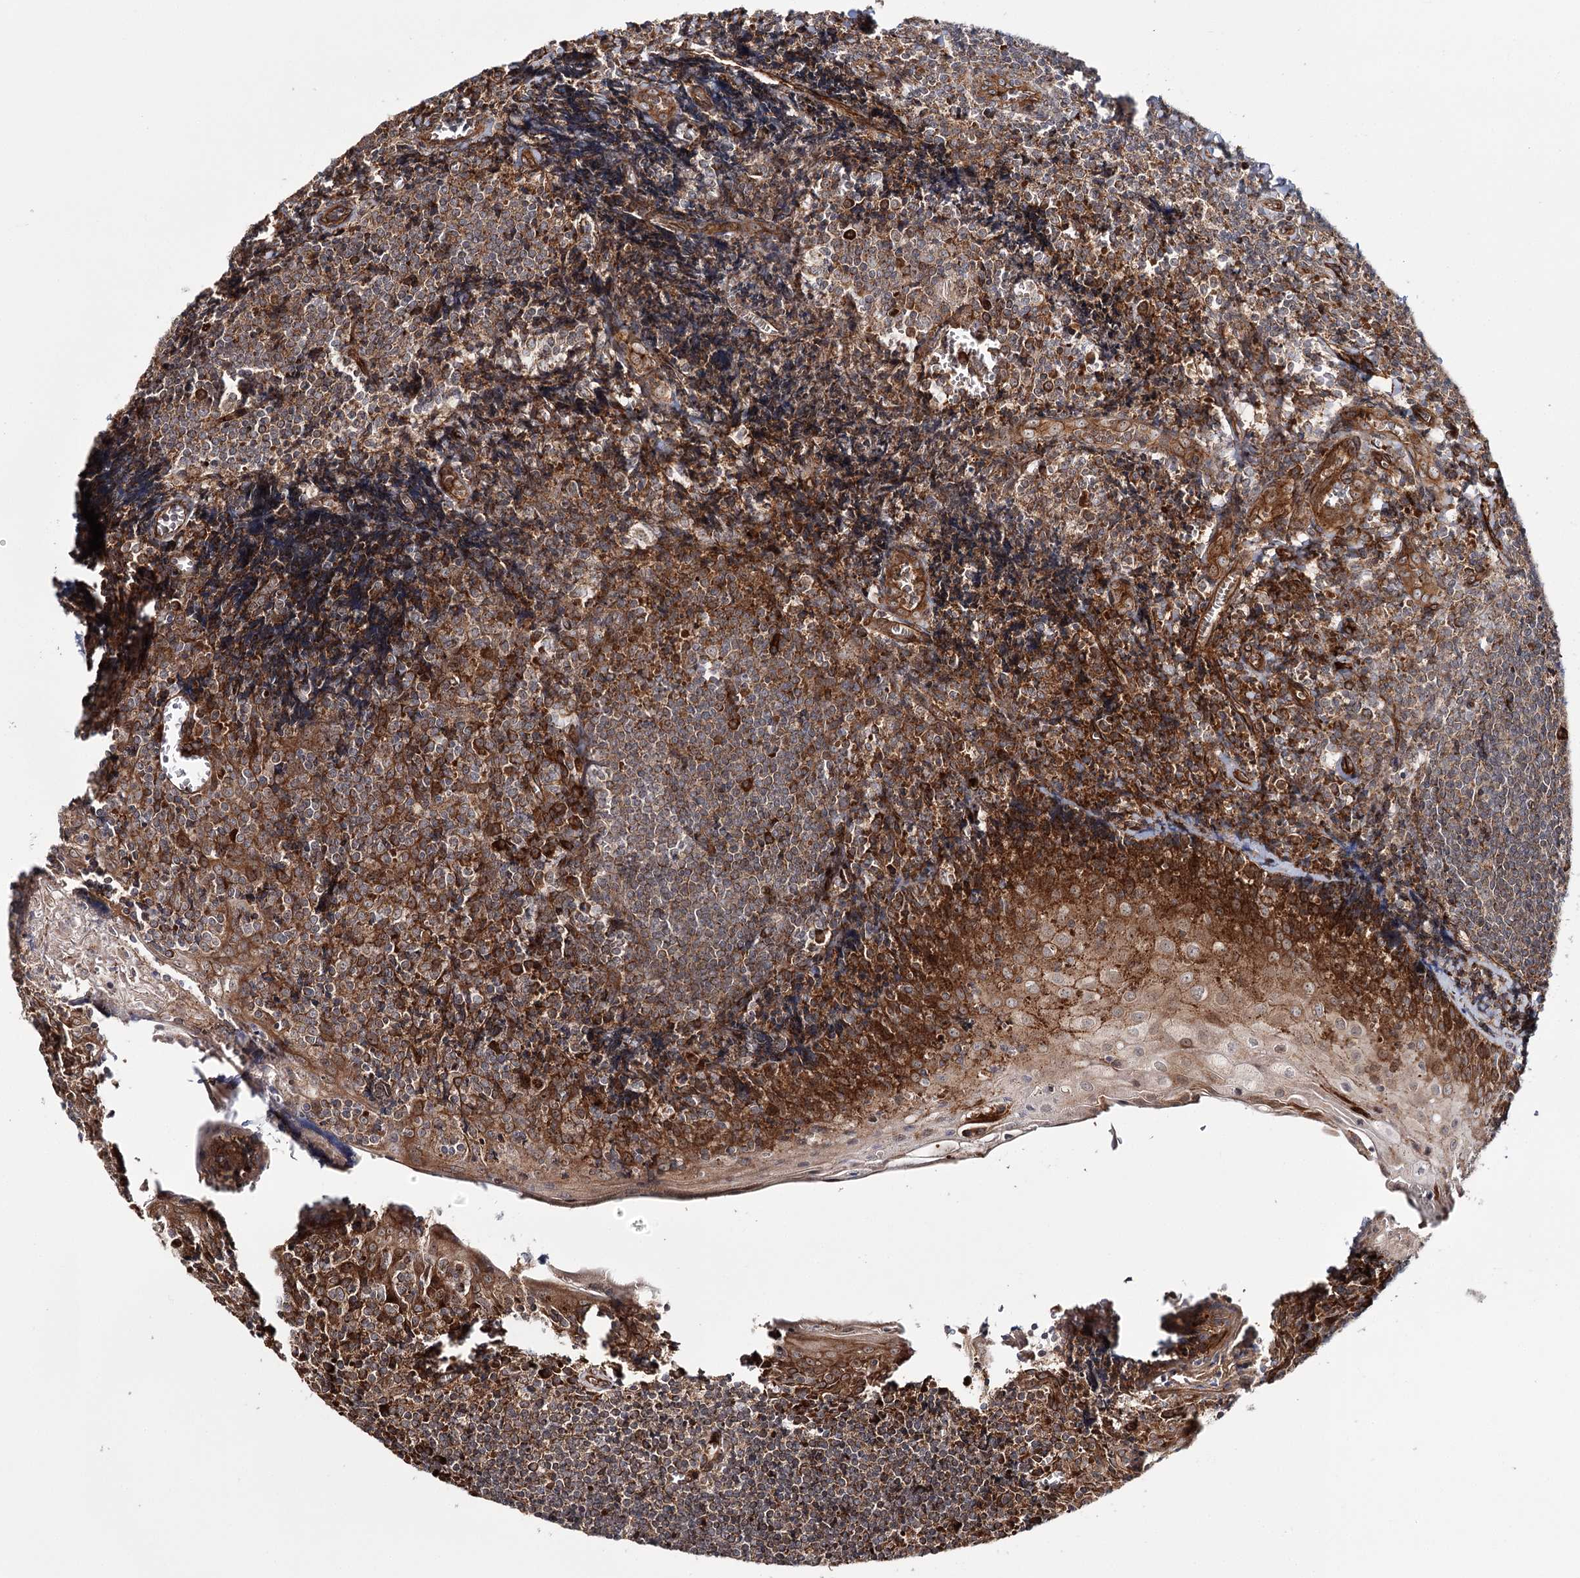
{"staining": {"intensity": "moderate", "quantity": "25%-75%", "location": "cytoplasmic/membranous"}, "tissue": "tonsil", "cell_type": "Germinal center cells", "image_type": "normal", "snomed": [{"axis": "morphology", "description": "Normal tissue, NOS"}, {"axis": "topography", "description": "Tonsil"}], "caption": "Tonsil stained with a brown dye demonstrates moderate cytoplasmic/membranous positive staining in approximately 25%-75% of germinal center cells.", "gene": "MKNK1", "patient": {"sex": "male", "age": 27}}